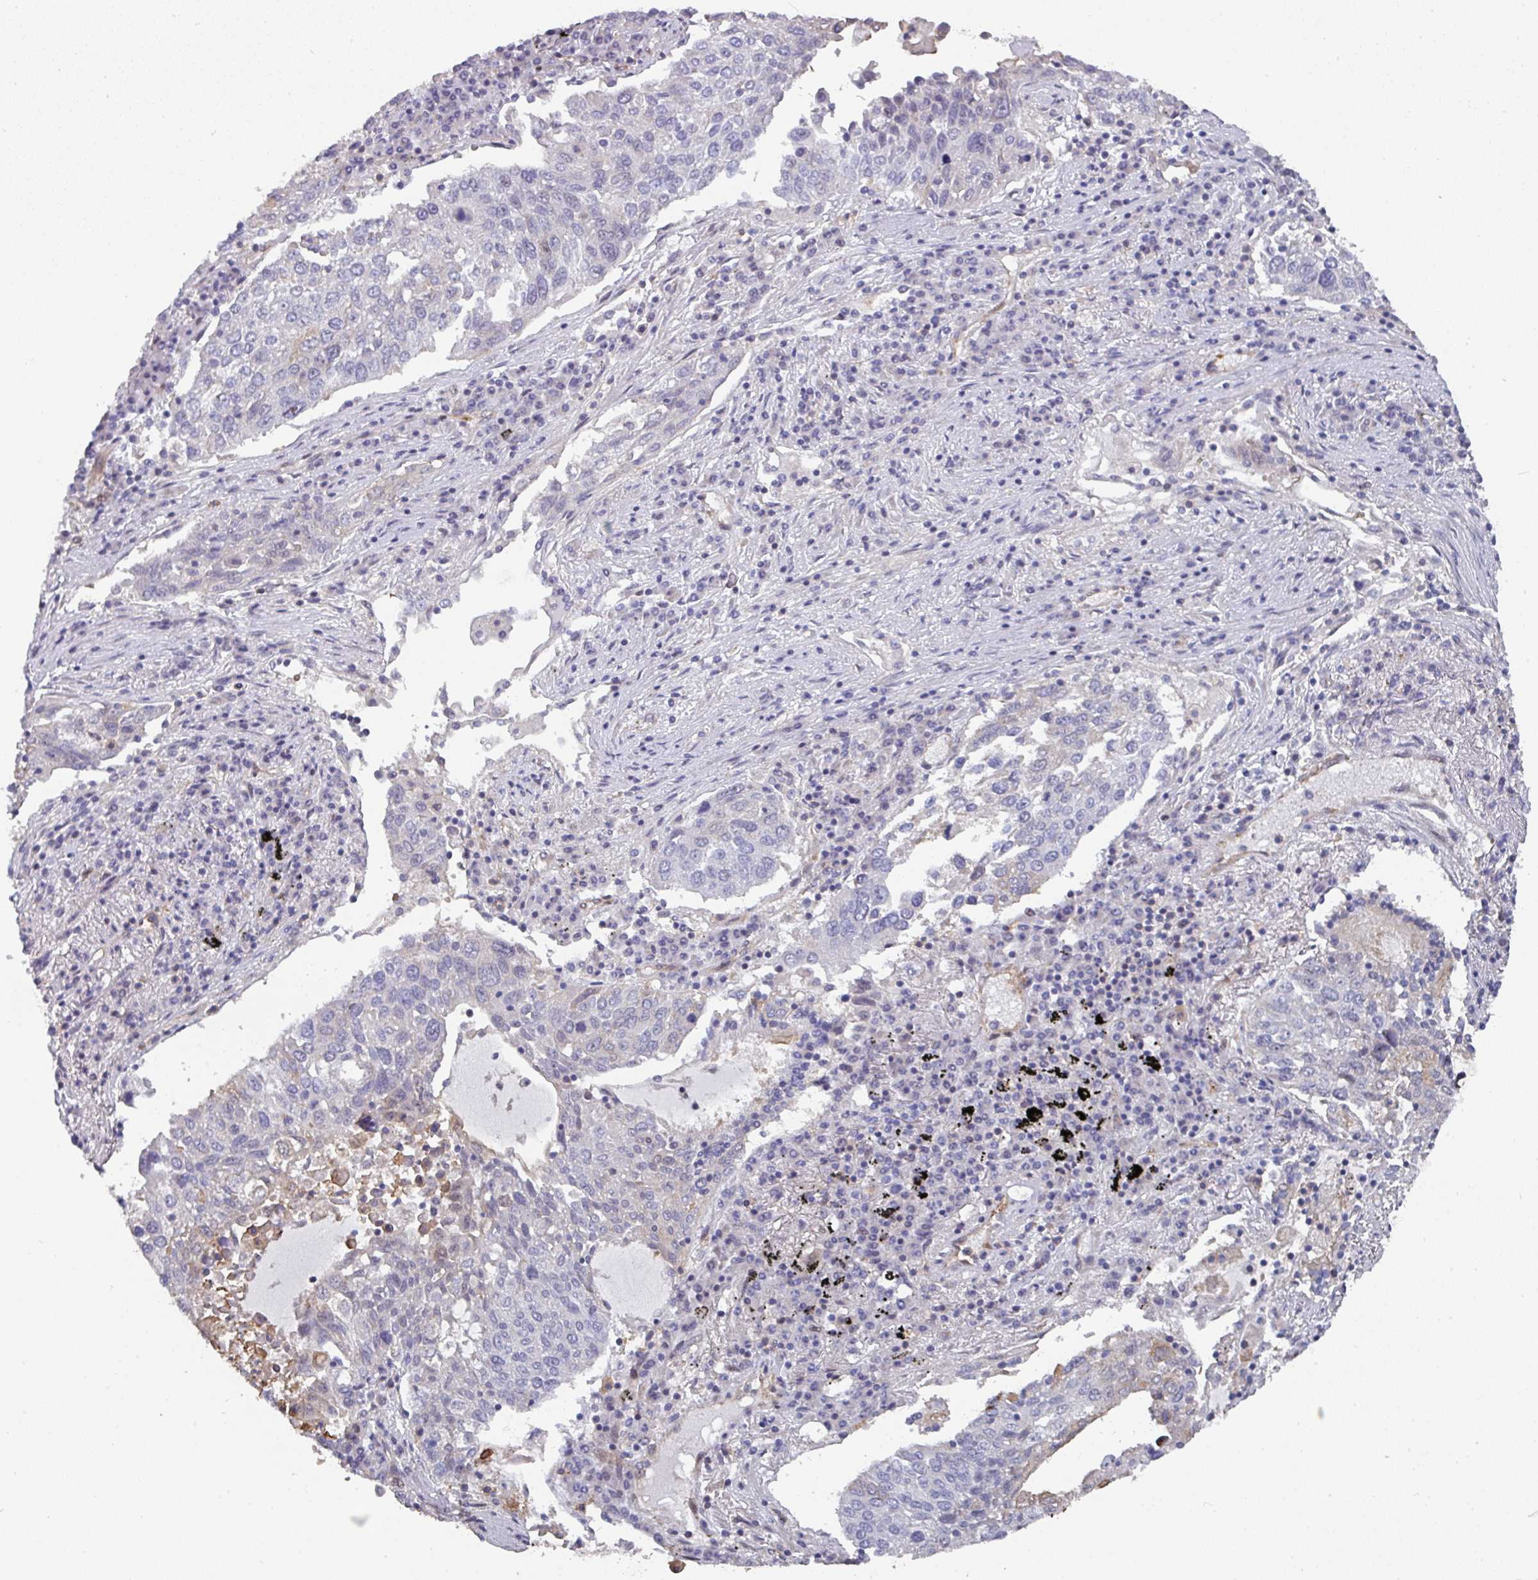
{"staining": {"intensity": "negative", "quantity": "none", "location": "none"}, "tissue": "lung cancer", "cell_type": "Tumor cells", "image_type": "cancer", "snomed": [{"axis": "morphology", "description": "Squamous cell carcinoma, NOS"}, {"axis": "topography", "description": "Lung"}], "caption": "A histopathology image of human lung cancer is negative for staining in tumor cells.", "gene": "BEND5", "patient": {"sex": "male", "age": 65}}